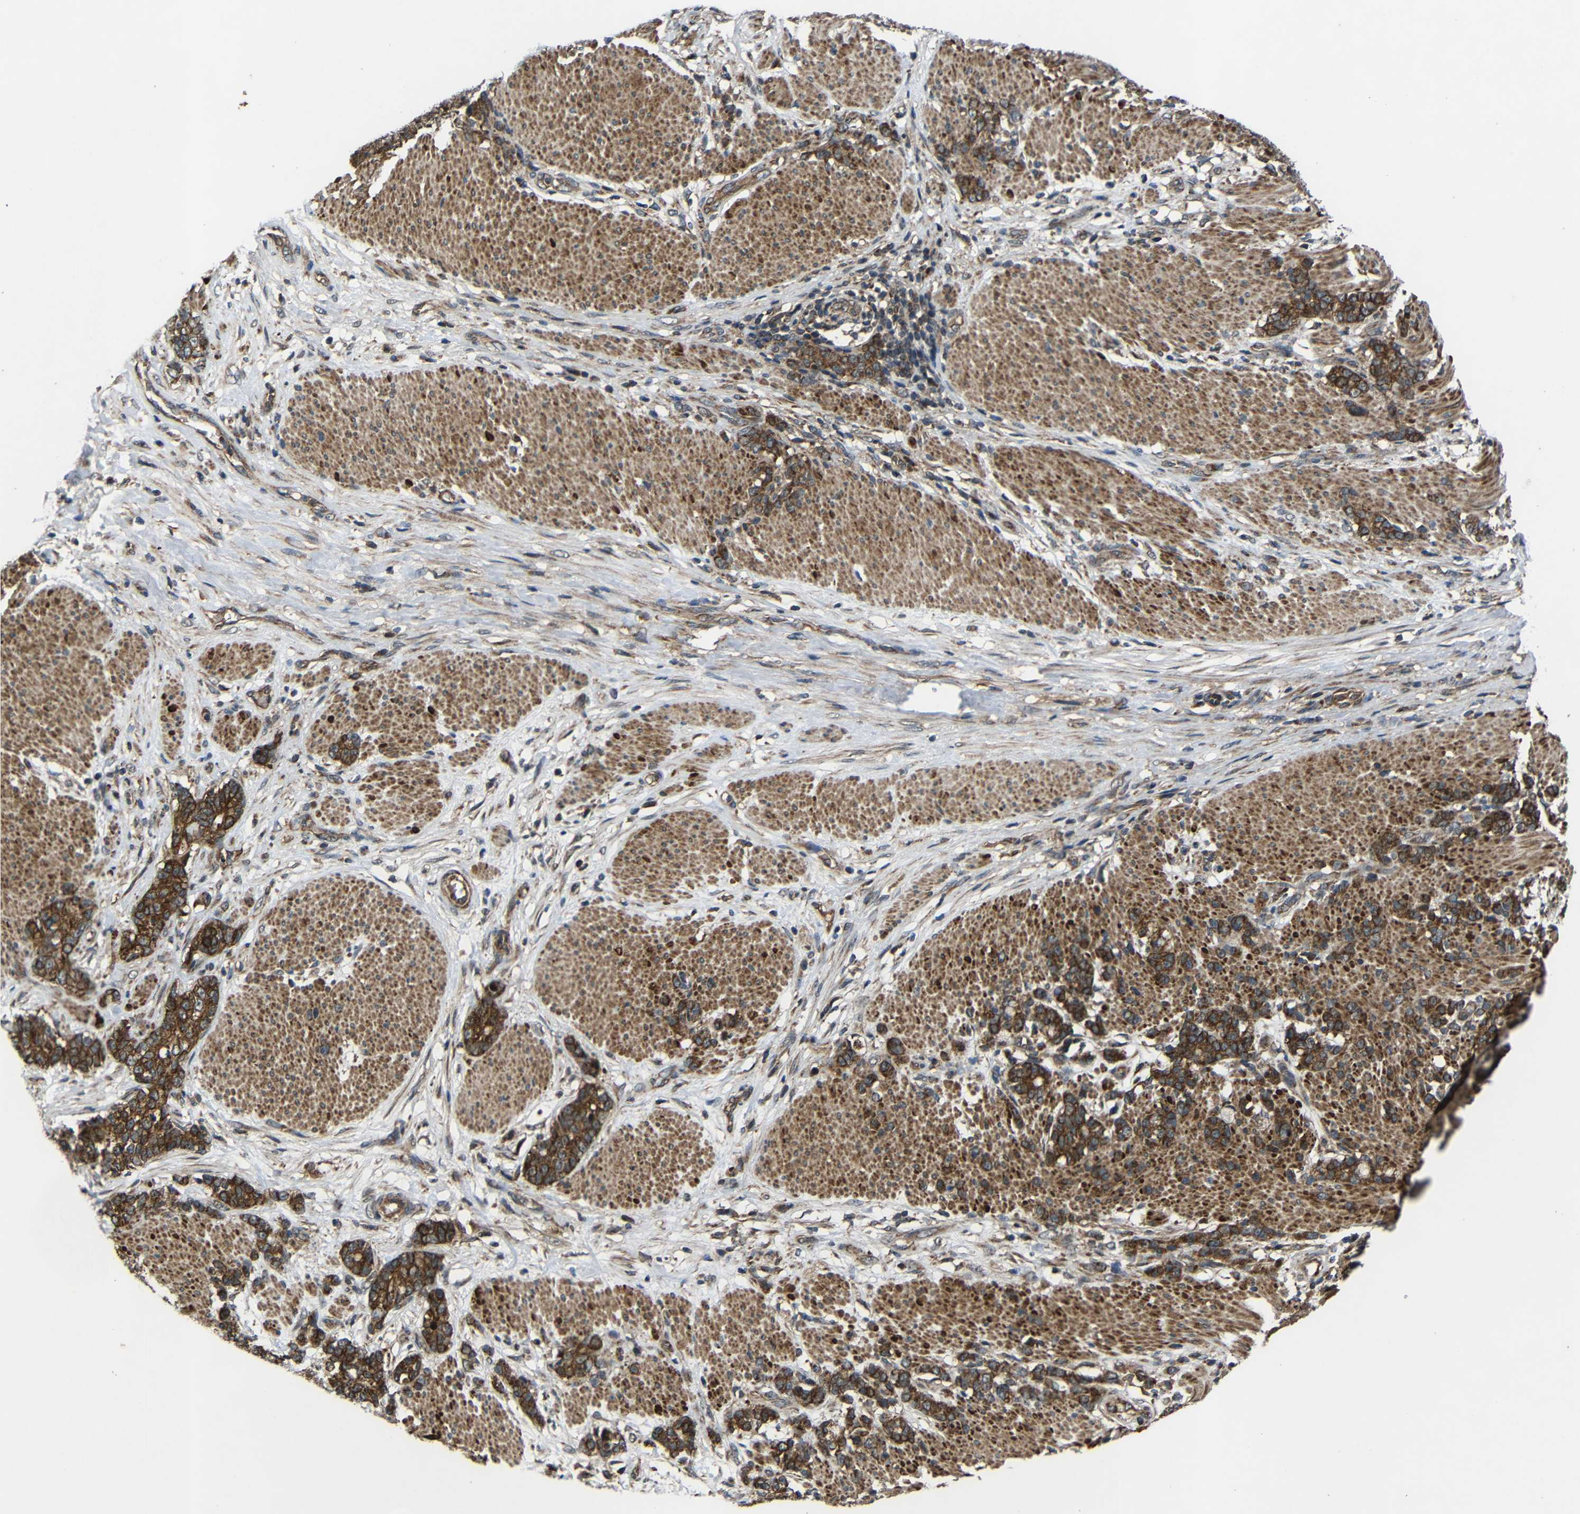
{"staining": {"intensity": "strong", "quantity": ">75%", "location": "cytoplasmic/membranous"}, "tissue": "stomach cancer", "cell_type": "Tumor cells", "image_type": "cancer", "snomed": [{"axis": "morphology", "description": "Adenocarcinoma, NOS"}, {"axis": "topography", "description": "Stomach, lower"}], "caption": "High-power microscopy captured an immunohistochemistry (IHC) image of stomach cancer, revealing strong cytoplasmic/membranous expression in about >75% of tumor cells.", "gene": "C1GALT1", "patient": {"sex": "male", "age": 88}}